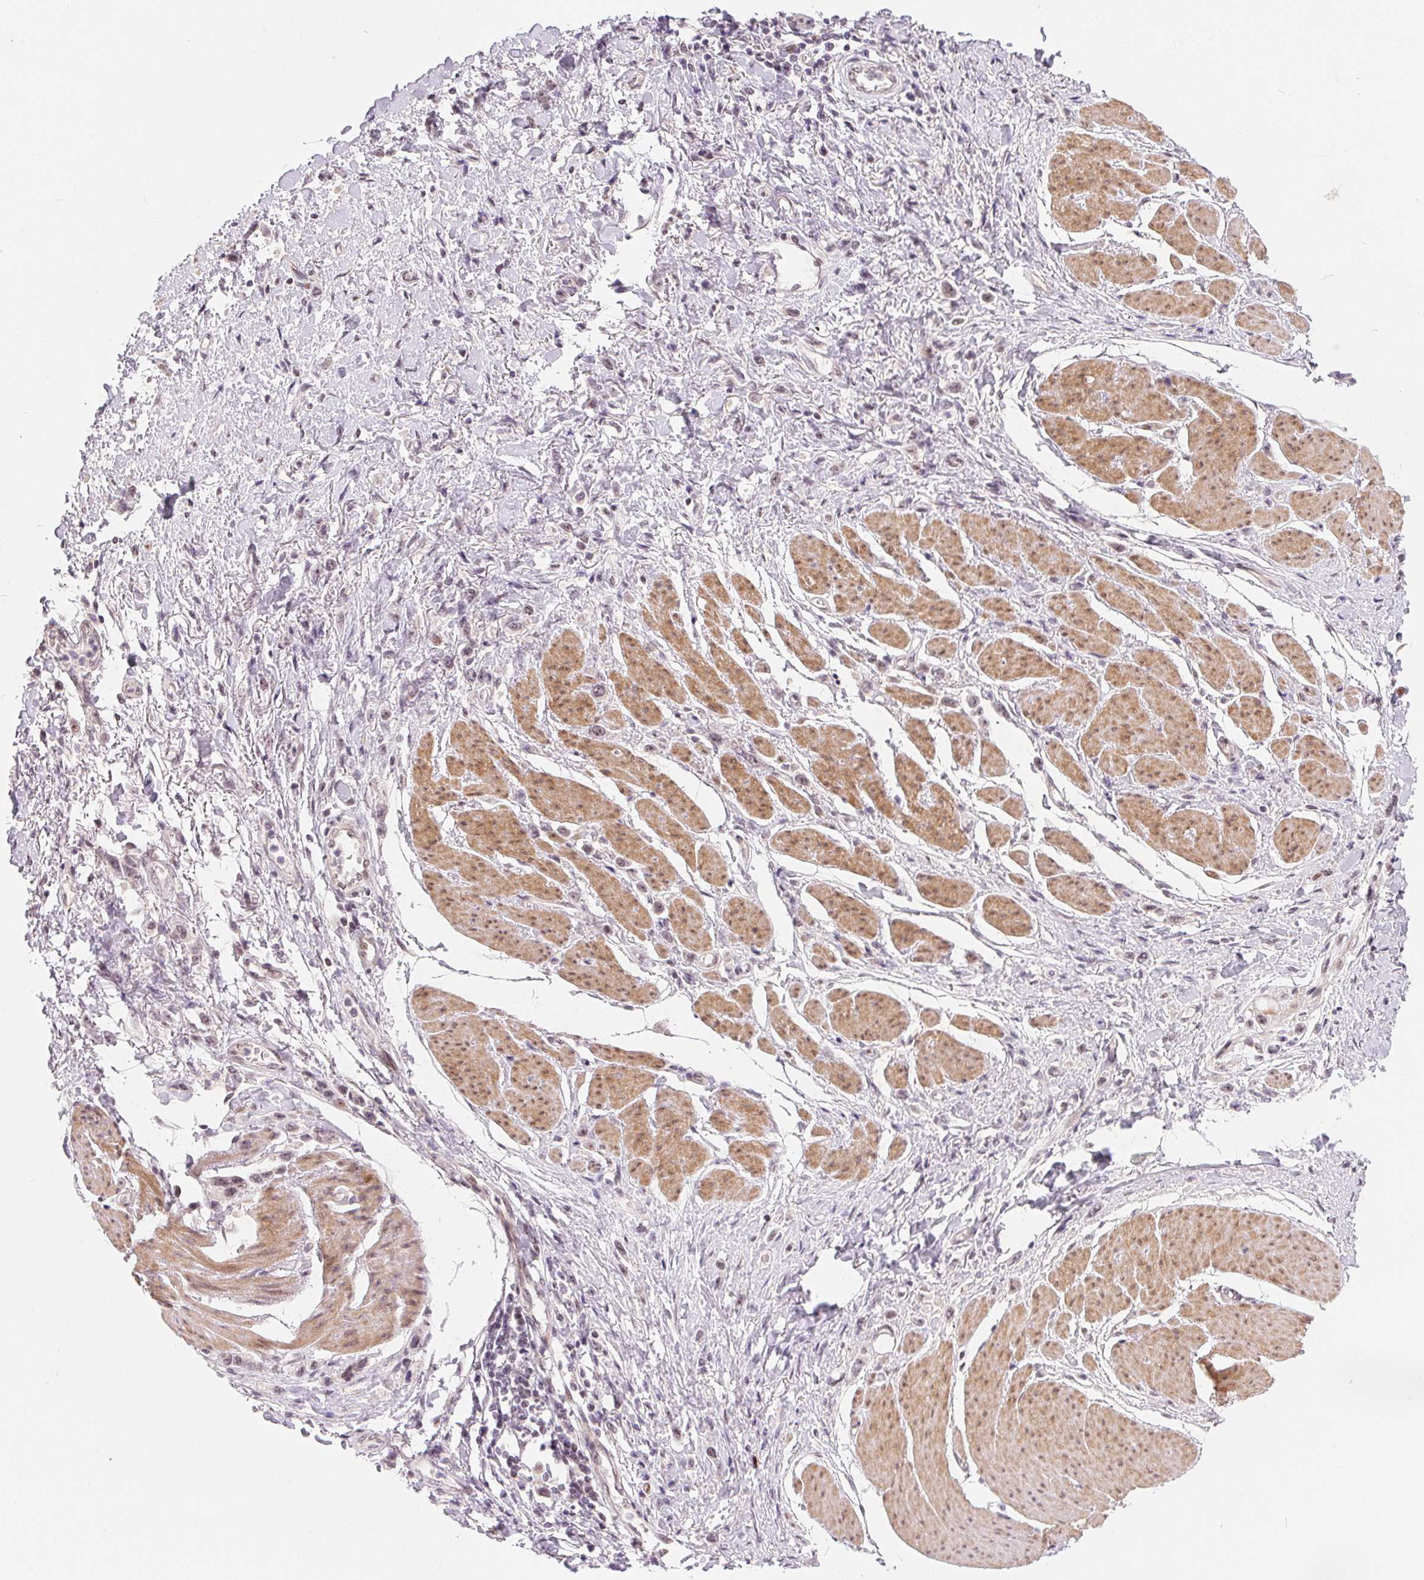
{"staining": {"intensity": "weak", "quantity": "<25%", "location": "nuclear"}, "tissue": "stomach cancer", "cell_type": "Tumor cells", "image_type": "cancer", "snomed": [{"axis": "morphology", "description": "Adenocarcinoma, NOS"}, {"axis": "topography", "description": "Stomach"}], "caption": "Histopathology image shows no significant protein expression in tumor cells of stomach cancer (adenocarcinoma).", "gene": "NRG2", "patient": {"sex": "female", "age": 65}}